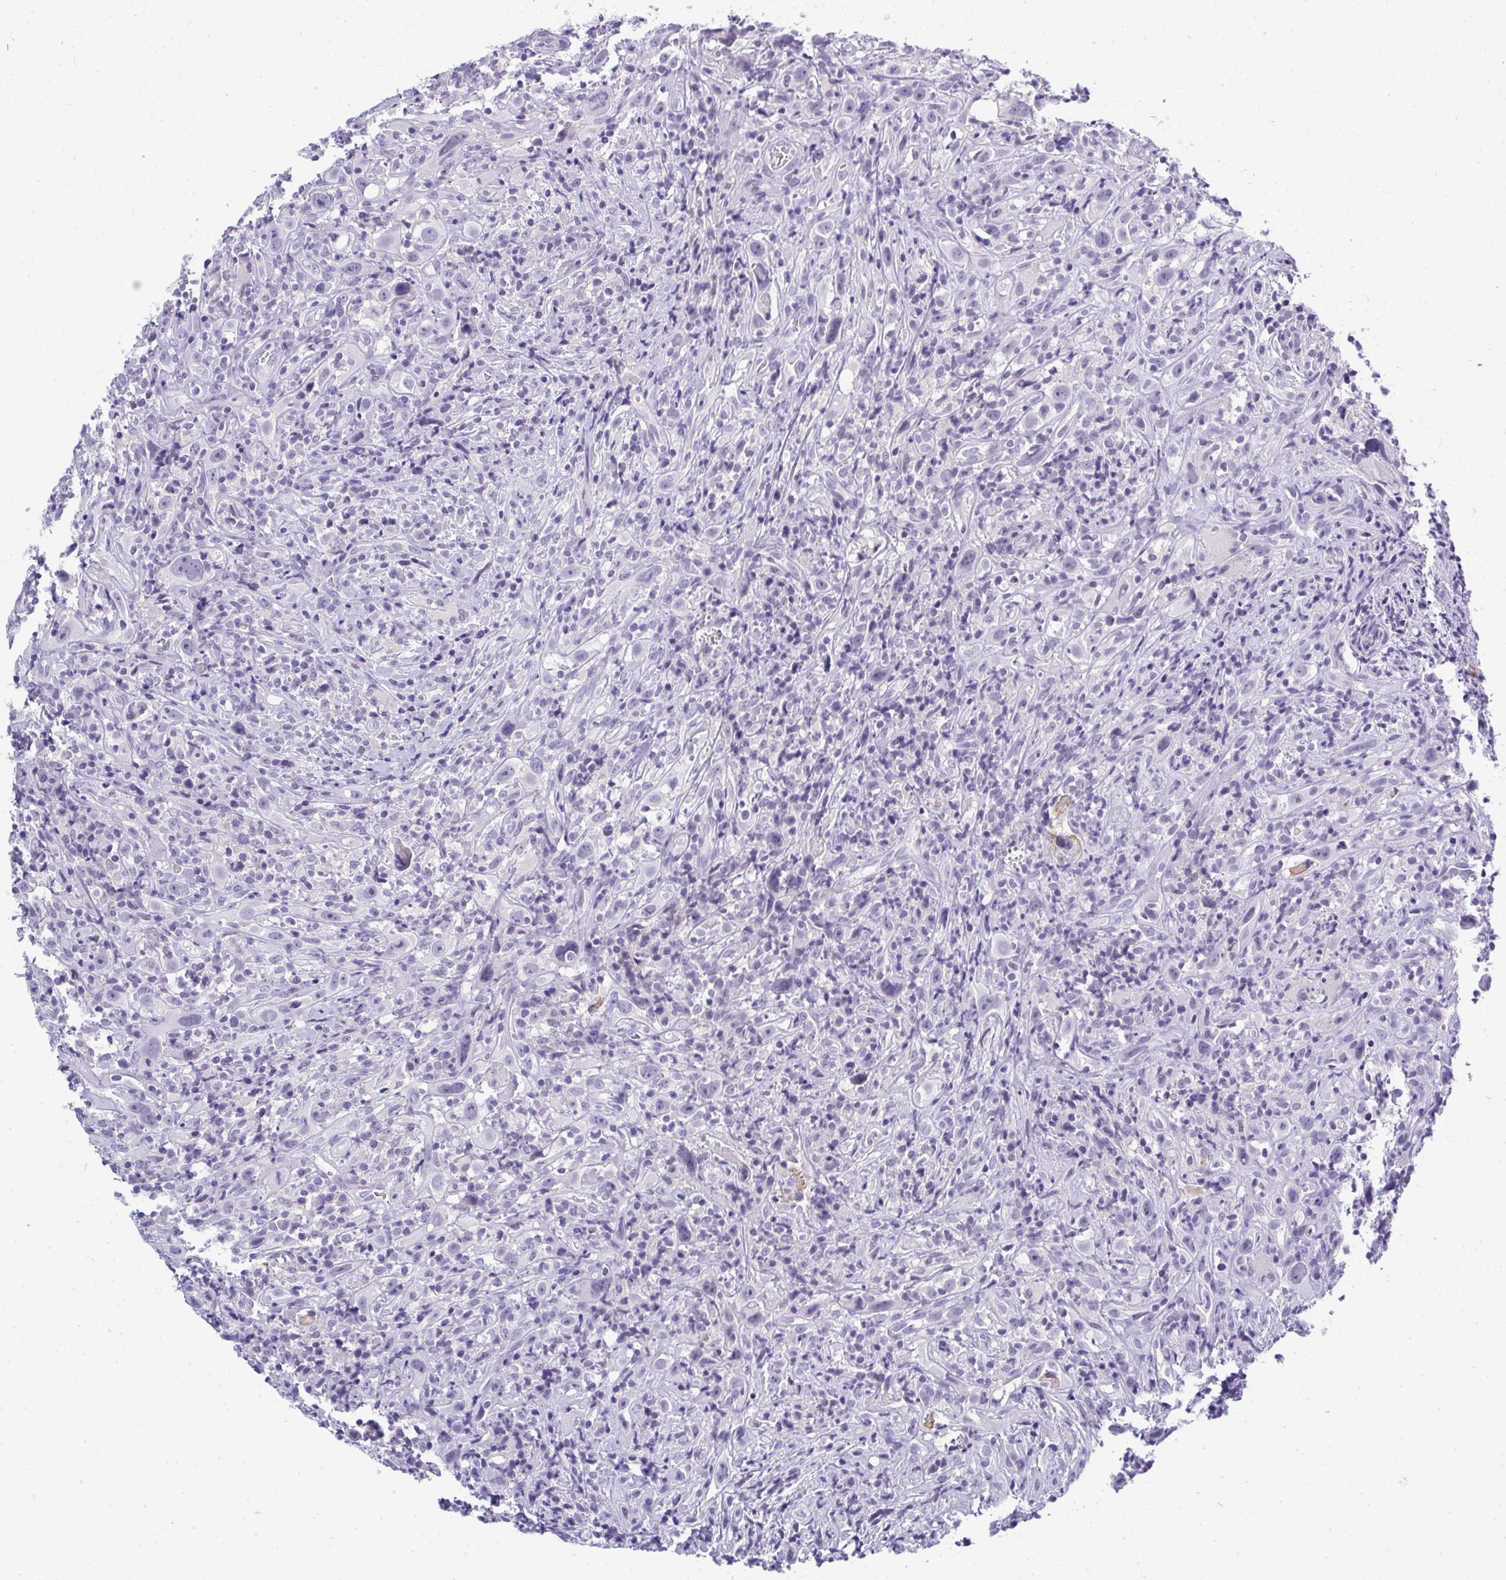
{"staining": {"intensity": "negative", "quantity": "none", "location": "none"}, "tissue": "head and neck cancer", "cell_type": "Tumor cells", "image_type": "cancer", "snomed": [{"axis": "morphology", "description": "Squamous cell carcinoma, NOS"}, {"axis": "topography", "description": "Head-Neck"}], "caption": "Tumor cells show no significant protein positivity in head and neck cancer (squamous cell carcinoma).", "gene": "TMEM82", "patient": {"sex": "female", "age": 95}}